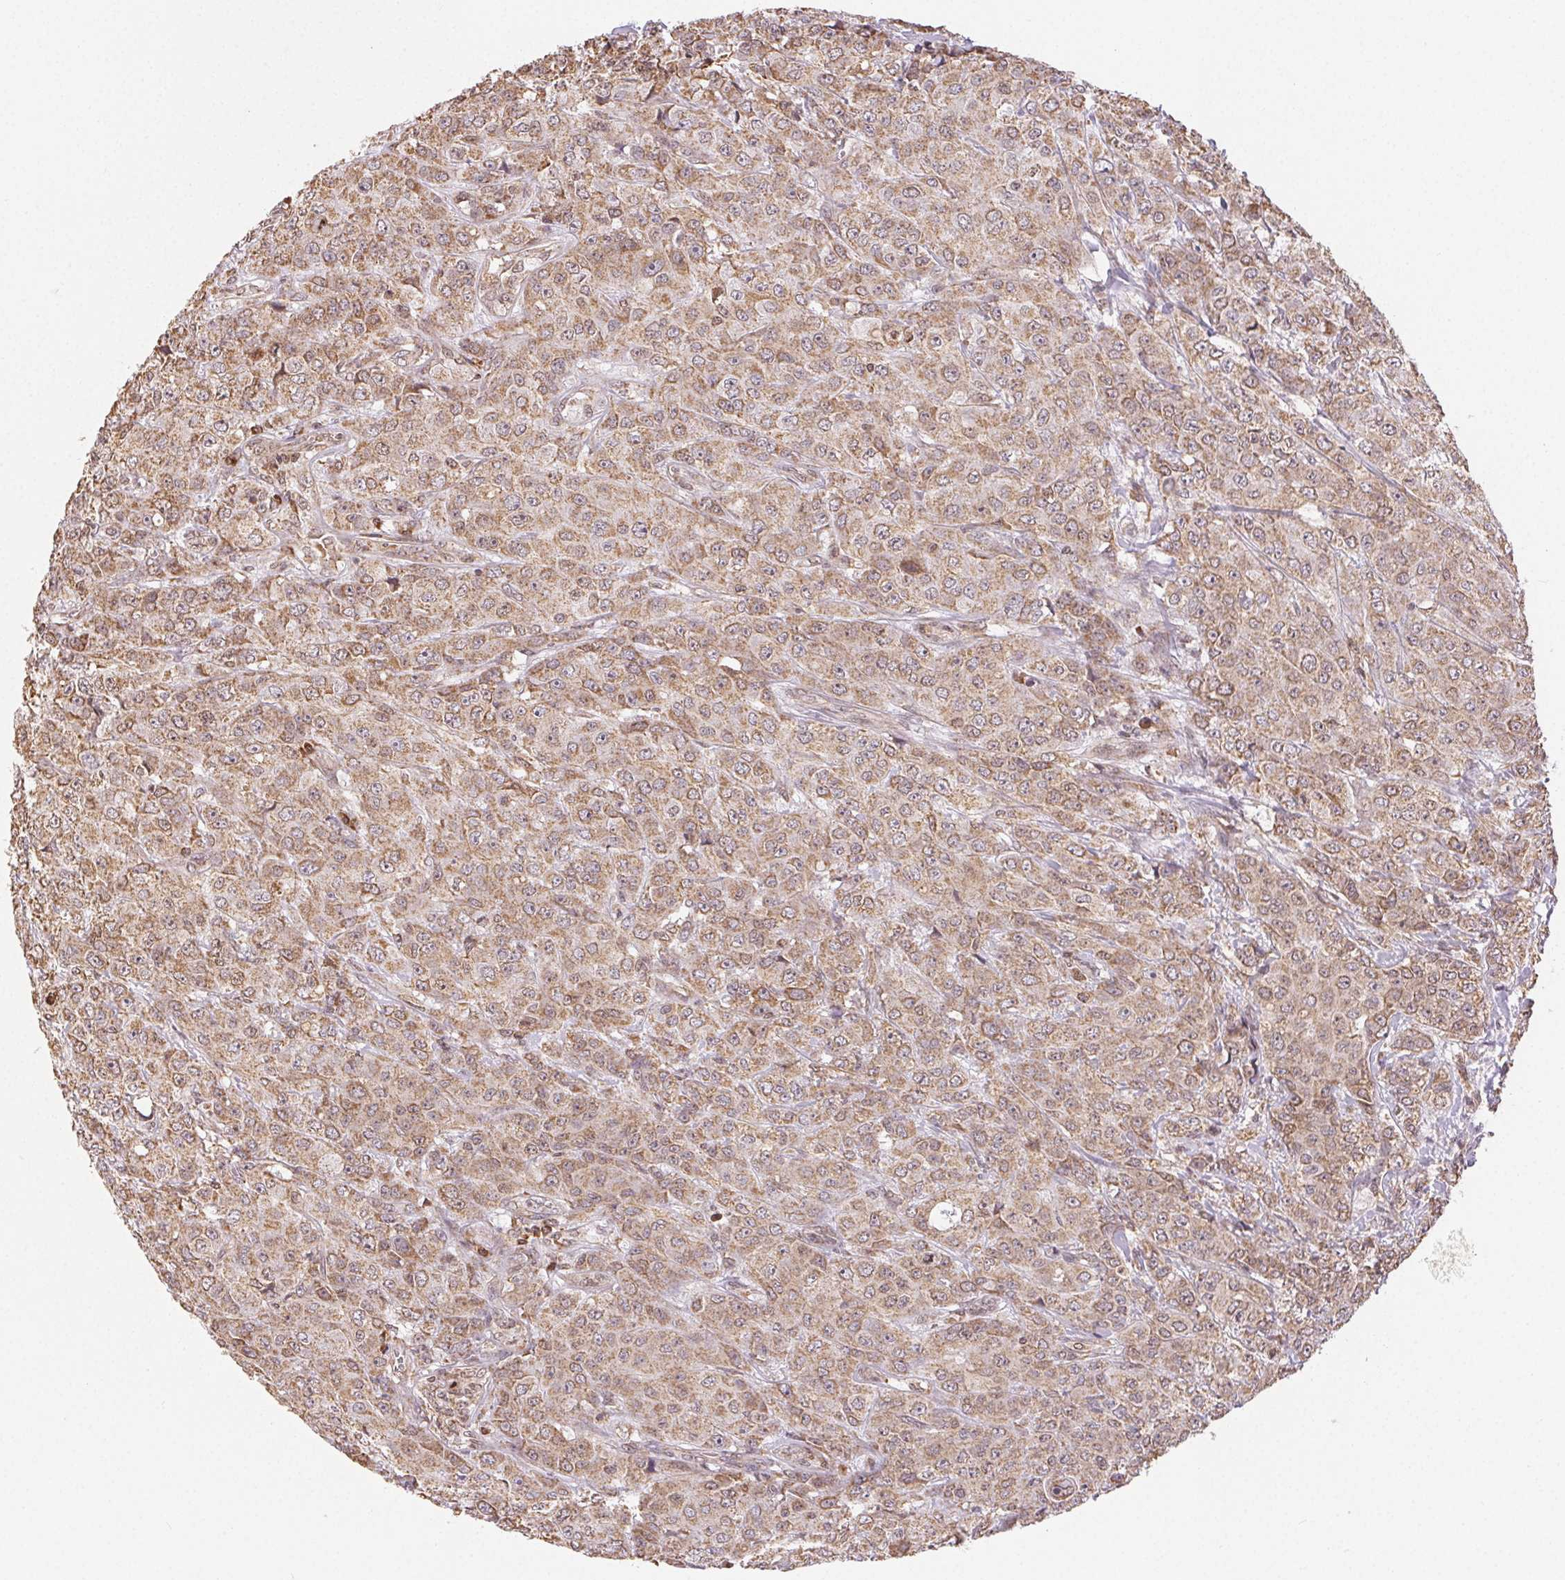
{"staining": {"intensity": "moderate", "quantity": ">75%", "location": "cytoplasmic/membranous"}, "tissue": "breast cancer", "cell_type": "Tumor cells", "image_type": "cancer", "snomed": [{"axis": "morphology", "description": "Normal tissue, NOS"}, {"axis": "morphology", "description": "Duct carcinoma"}, {"axis": "topography", "description": "Breast"}], "caption": "Immunohistochemistry photomicrograph of human breast infiltrating ductal carcinoma stained for a protein (brown), which demonstrates medium levels of moderate cytoplasmic/membranous staining in approximately >75% of tumor cells.", "gene": "PIWIL4", "patient": {"sex": "female", "age": 43}}